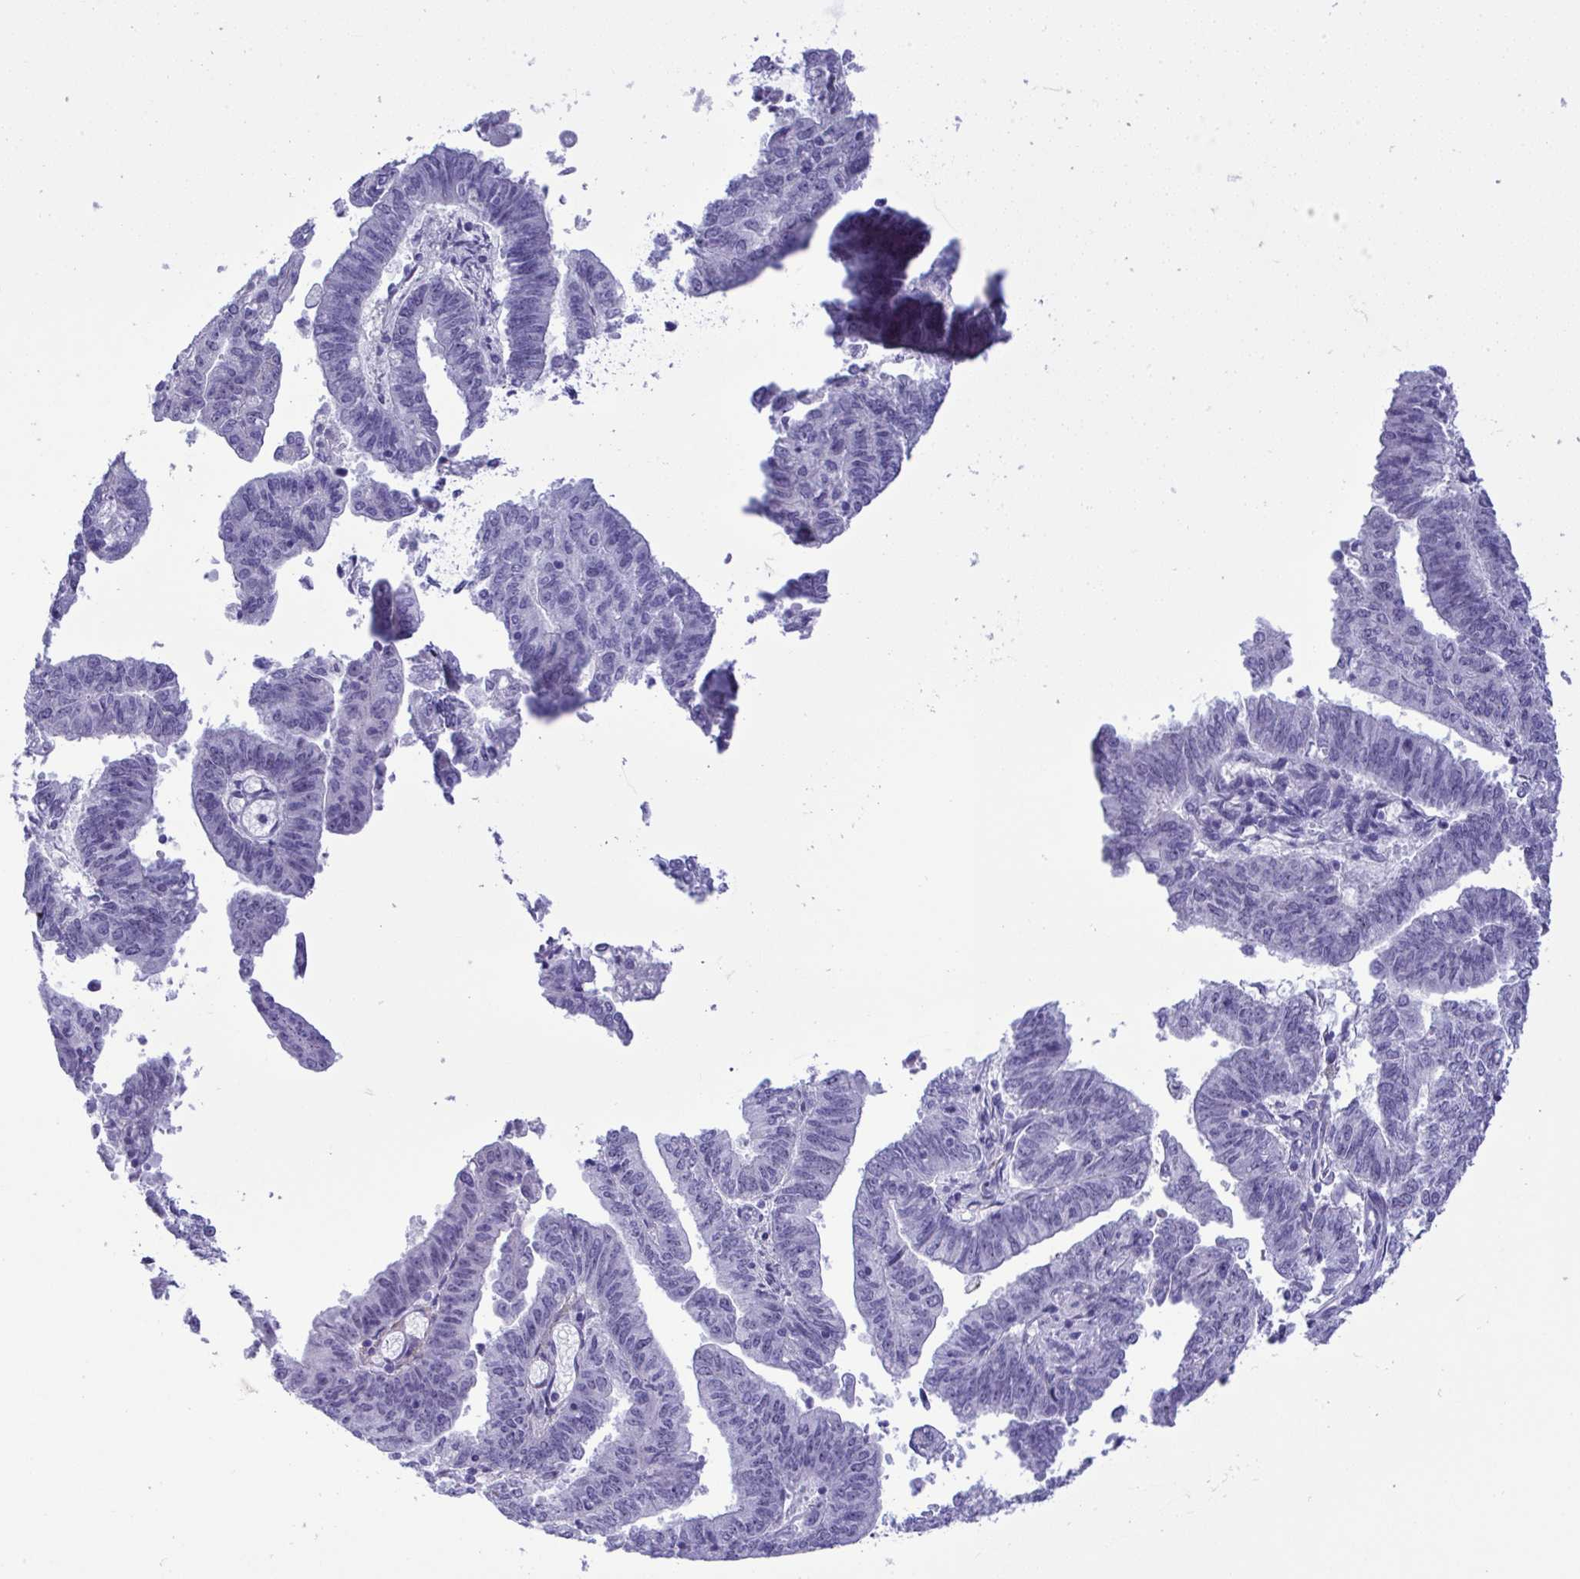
{"staining": {"intensity": "negative", "quantity": "none", "location": "none"}, "tissue": "endometrial cancer", "cell_type": "Tumor cells", "image_type": "cancer", "snomed": [{"axis": "morphology", "description": "Adenocarcinoma, NOS"}, {"axis": "topography", "description": "Endometrium"}], "caption": "The image displays no significant staining in tumor cells of endometrial cancer.", "gene": "YBX2", "patient": {"sex": "female", "age": 82}}